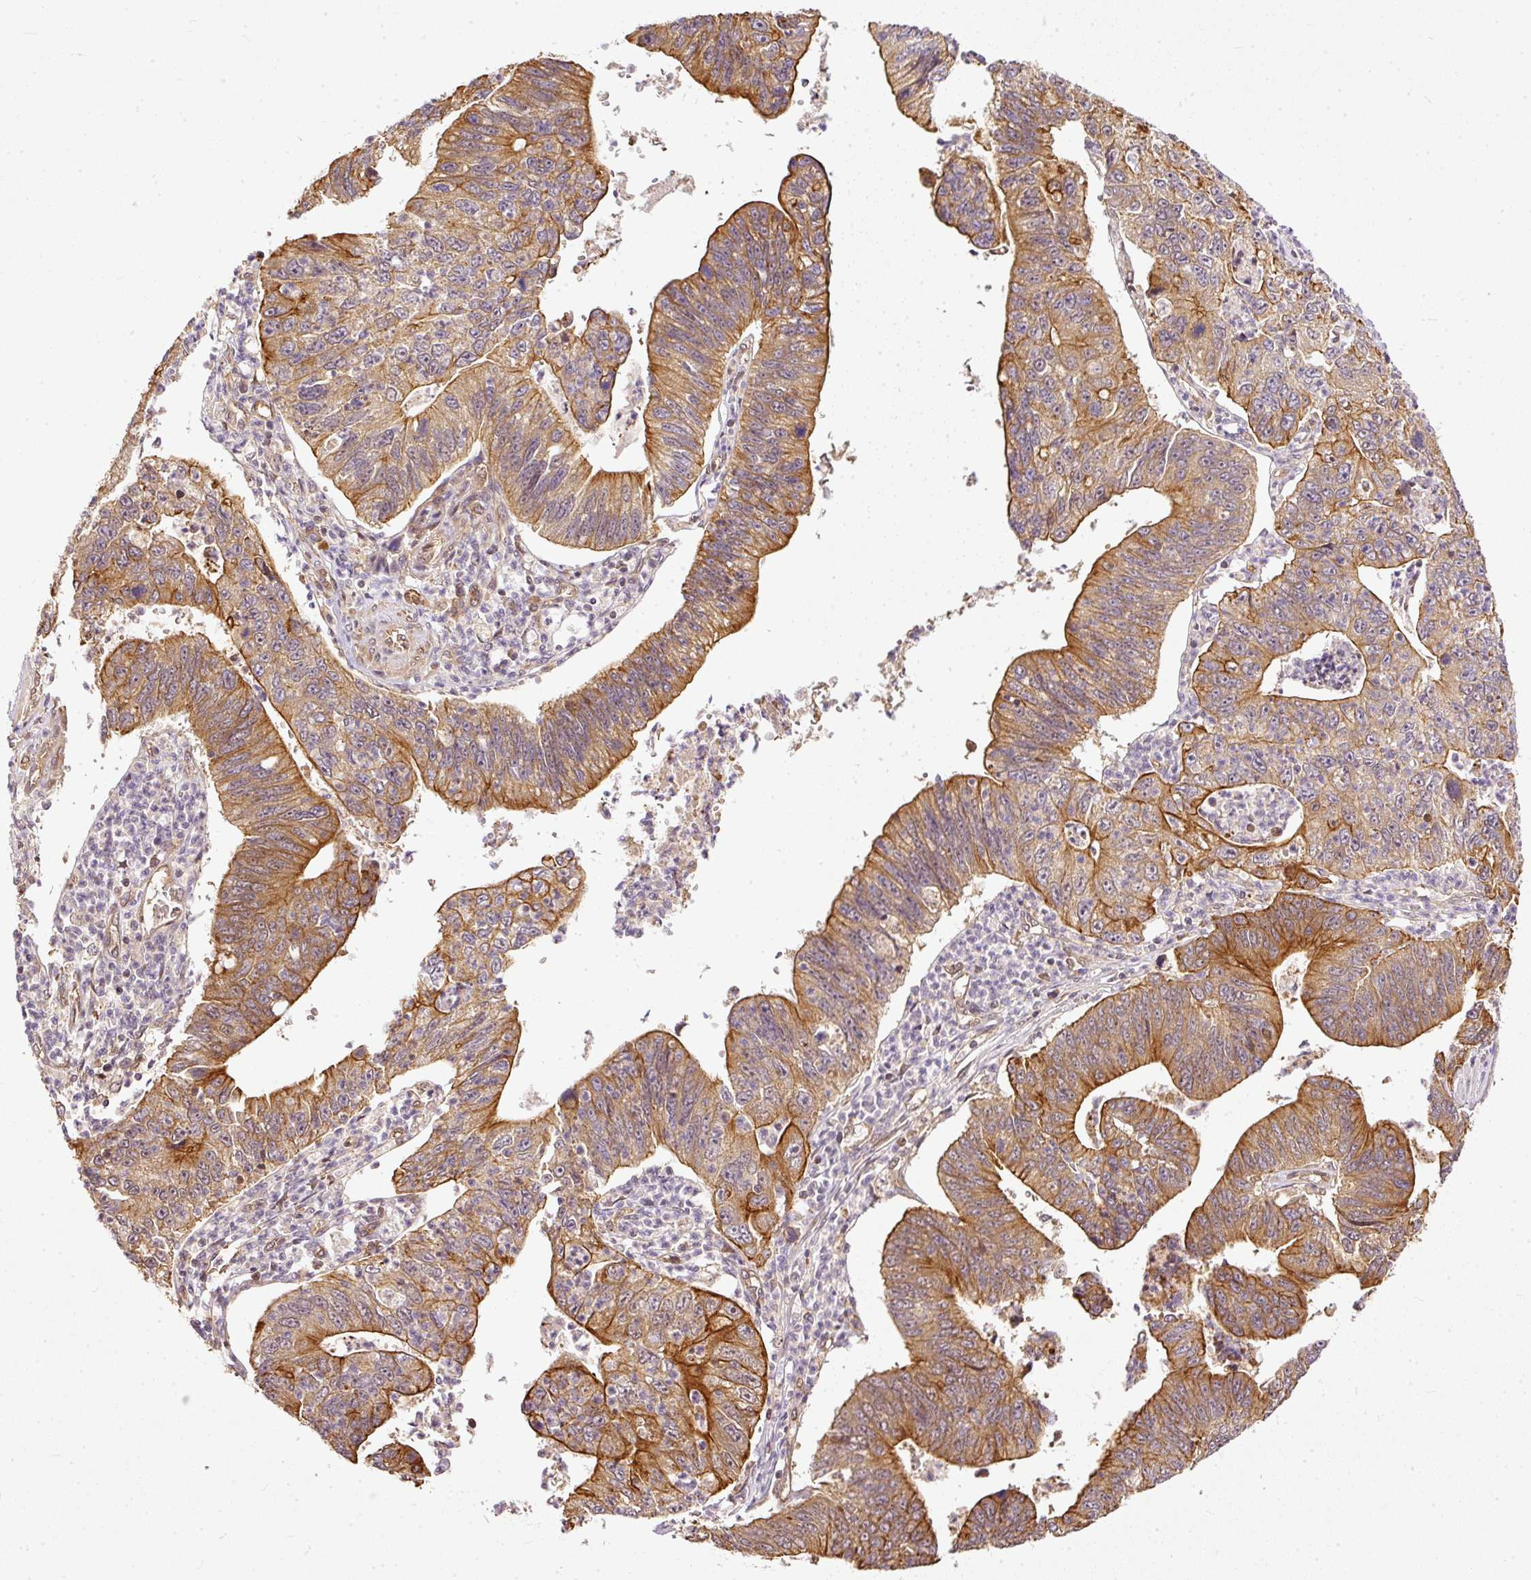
{"staining": {"intensity": "strong", "quantity": ">75%", "location": "cytoplasmic/membranous"}, "tissue": "stomach cancer", "cell_type": "Tumor cells", "image_type": "cancer", "snomed": [{"axis": "morphology", "description": "Adenocarcinoma, NOS"}, {"axis": "topography", "description": "Stomach"}], "caption": "Protein staining by IHC displays strong cytoplasmic/membranous expression in about >75% of tumor cells in stomach adenocarcinoma.", "gene": "MIF4GD", "patient": {"sex": "male", "age": 59}}